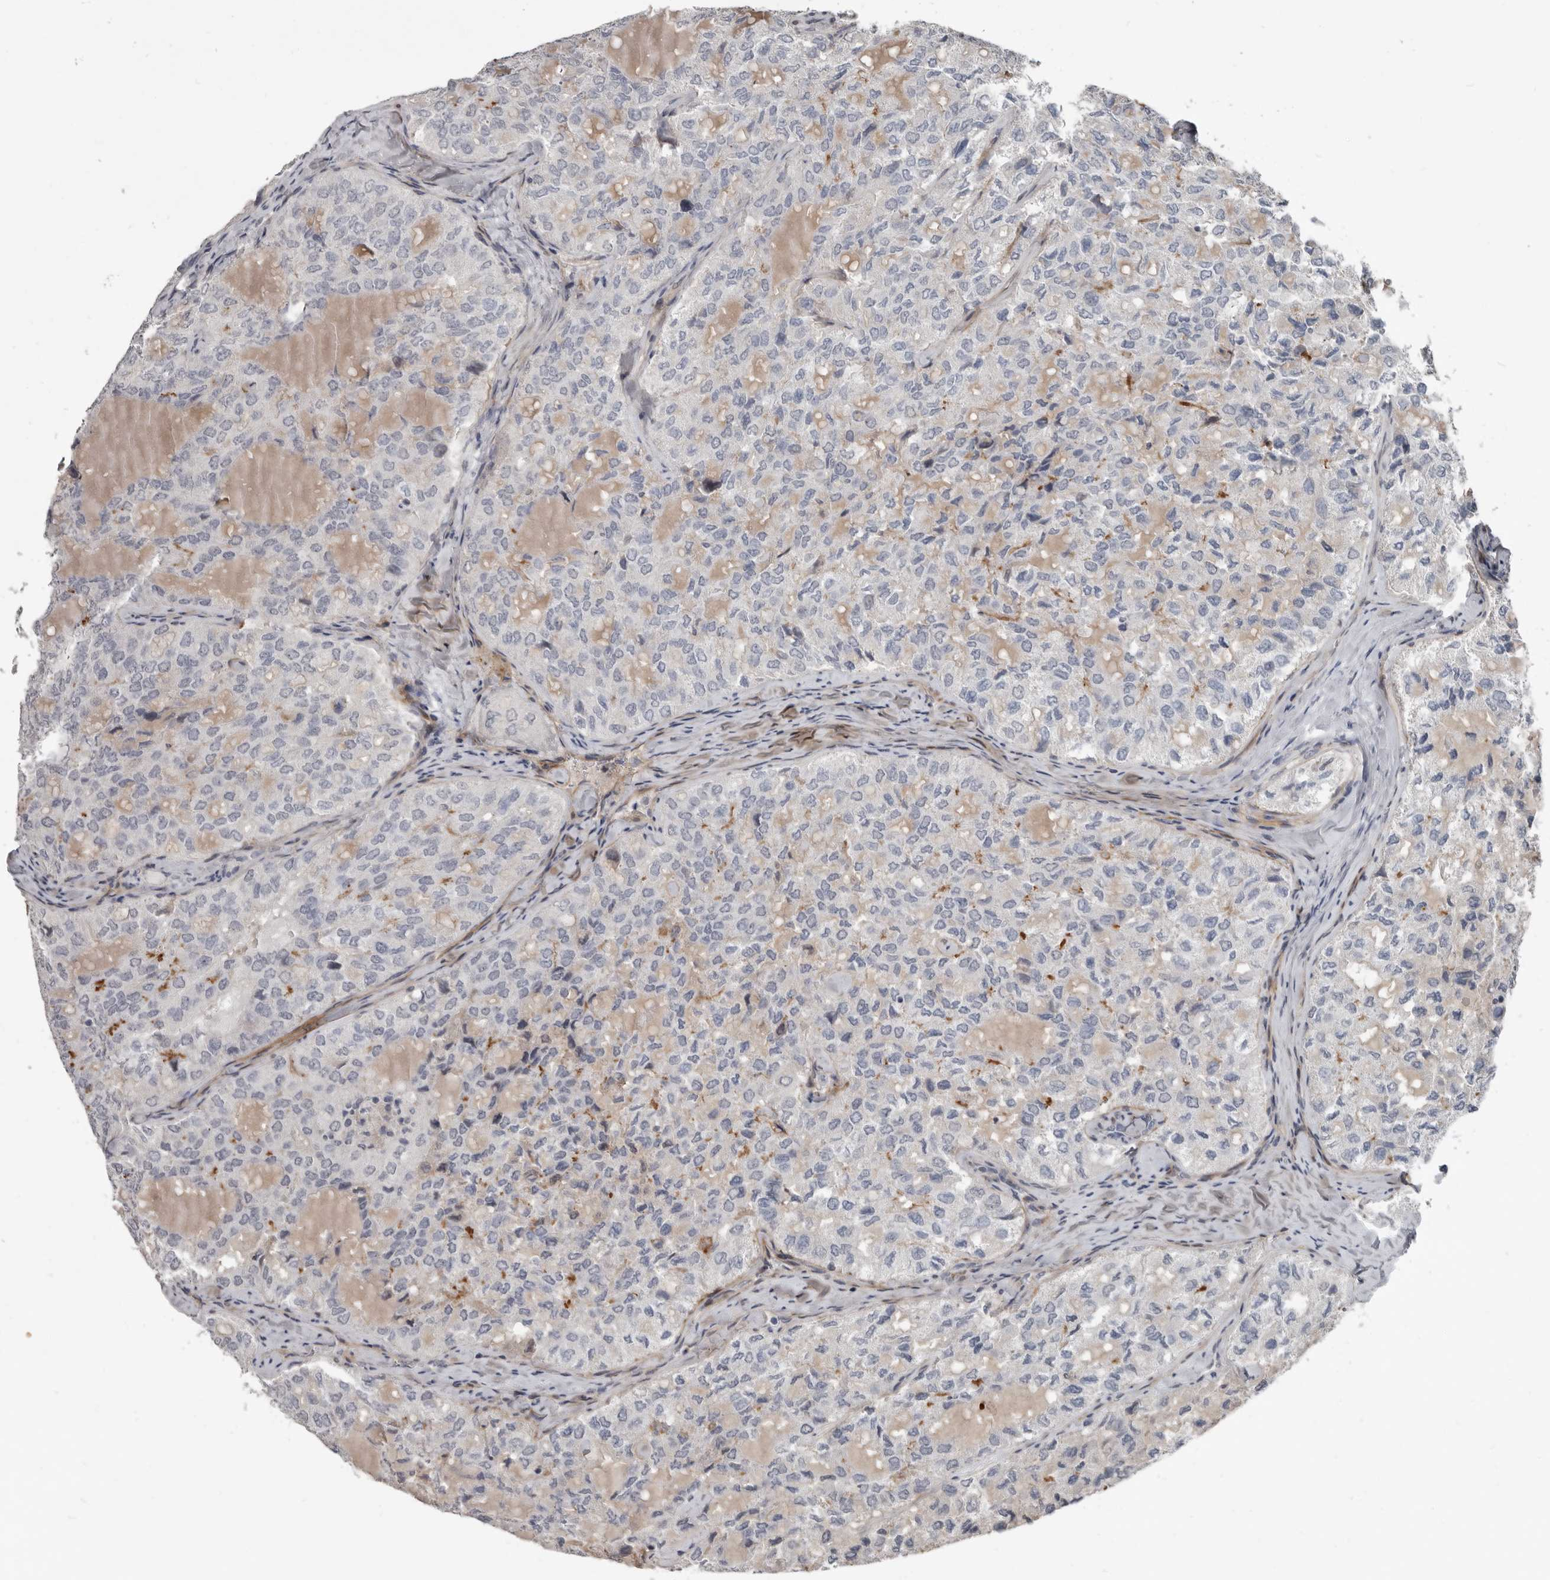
{"staining": {"intensity": "negative", "quantity": "none", "location": "none"}, "tissue": "thyroid cancer", "cell_type": "Tumor cells", "image_type": "cancer", "snomed": [{"axis": "morphology", "description": "Follicular adenoma carcinoma, NOS"}, {"axis": "topography", "description": "Thyroid gland"}], "caption": "Photomicrograph shows no significant protein expression in tumor cells of thyroid cancer.", "gene": "C1orf216", "patient": {"sex": "male", "age": 75}}